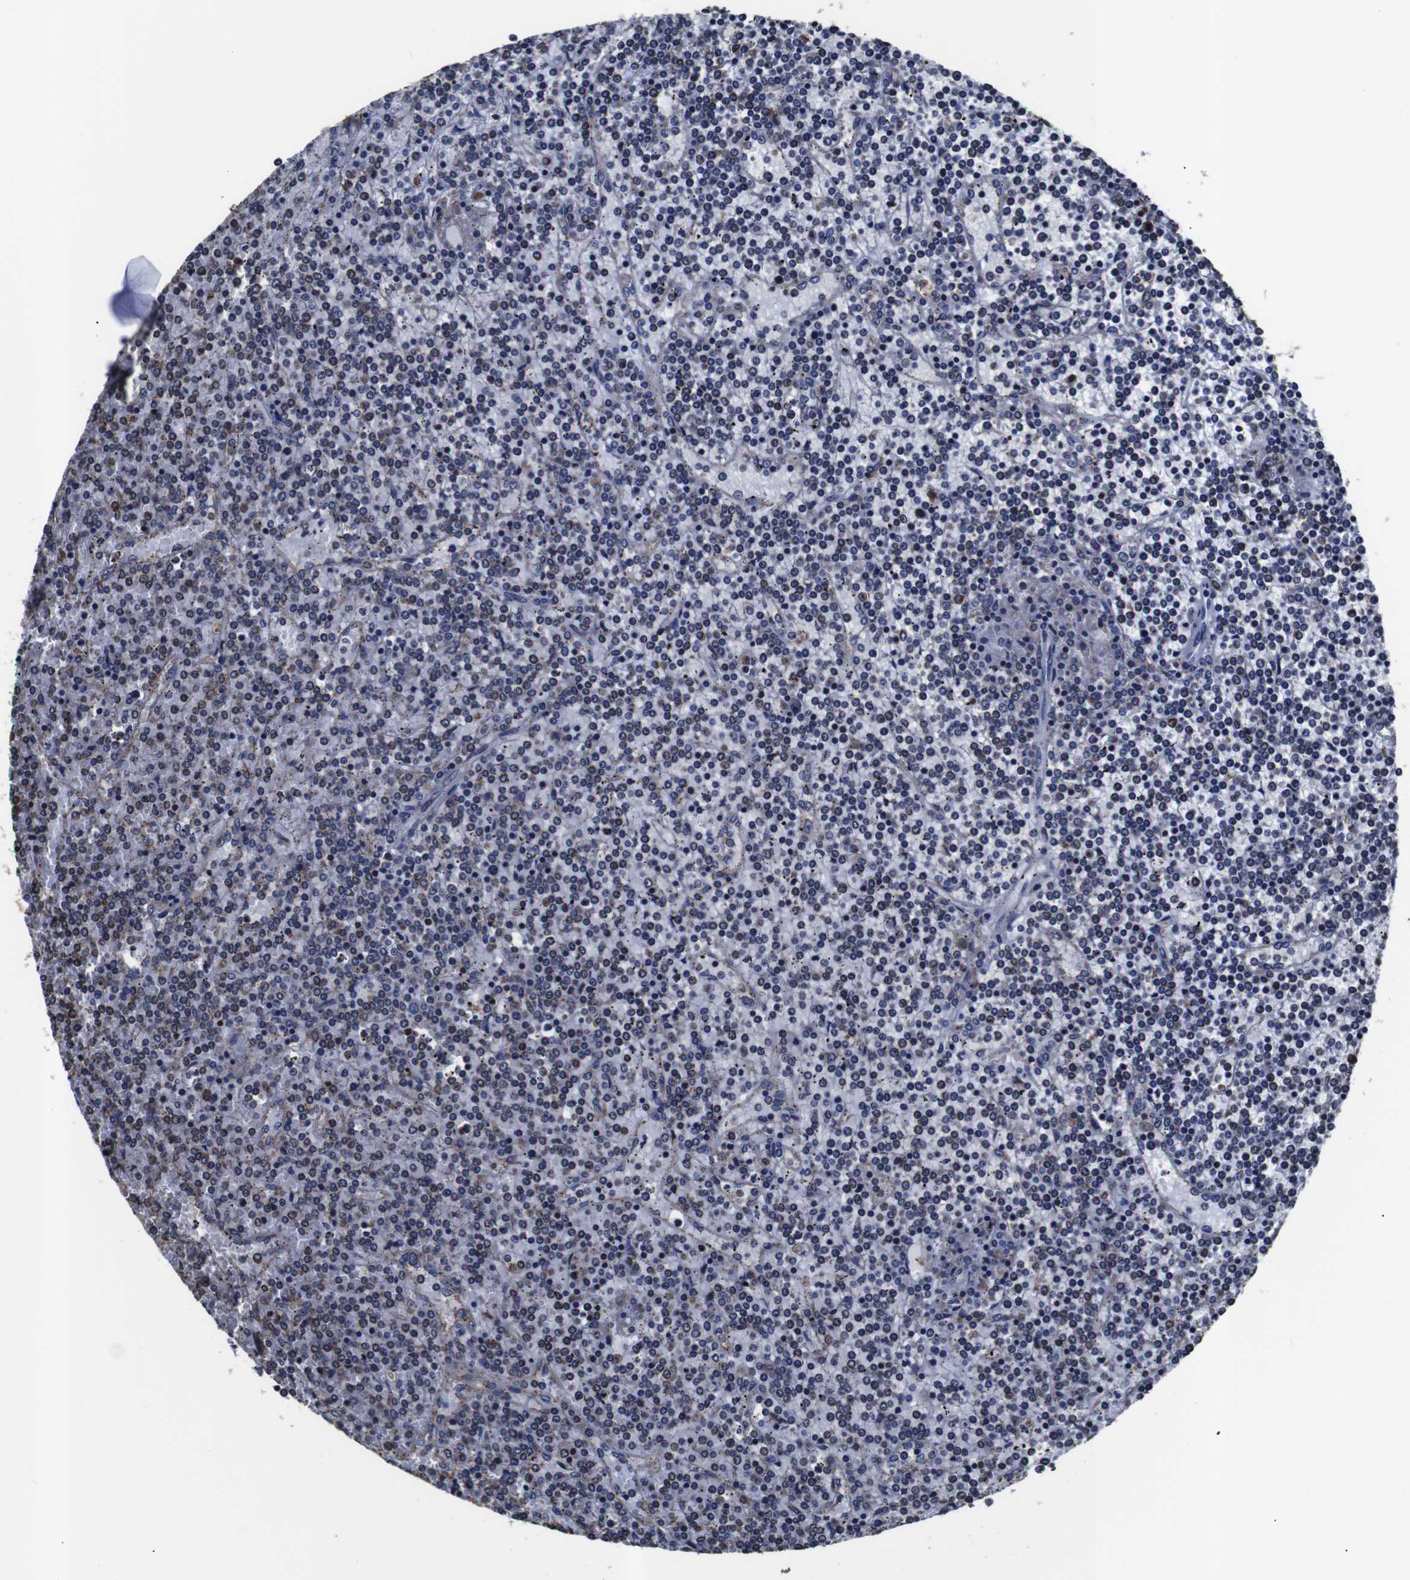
{"staining": {"intensity": "negative", "quantity": "none", "location": "none"}, "tissue": "lymphoma", "cell_type": "Tumor cells", "image_type": "cancer", "snomed": [{"axis": "morphology", "description": "Malignant lymphoma, non-Hodgkin's type, Low grade"}, {"axis": "topography", "description": "Spleen"}], "caption": "Histopathology image shows no protein positivity in tumor cells of malignant lymphoma, non-Hodgkin's type (low-grade) tissue. (Brightfield microscopy of DAB immunohistochemistry (IHC) at high magnification).", "gene": "PPIB", "patient": {"sex": "female", "age": 19}}